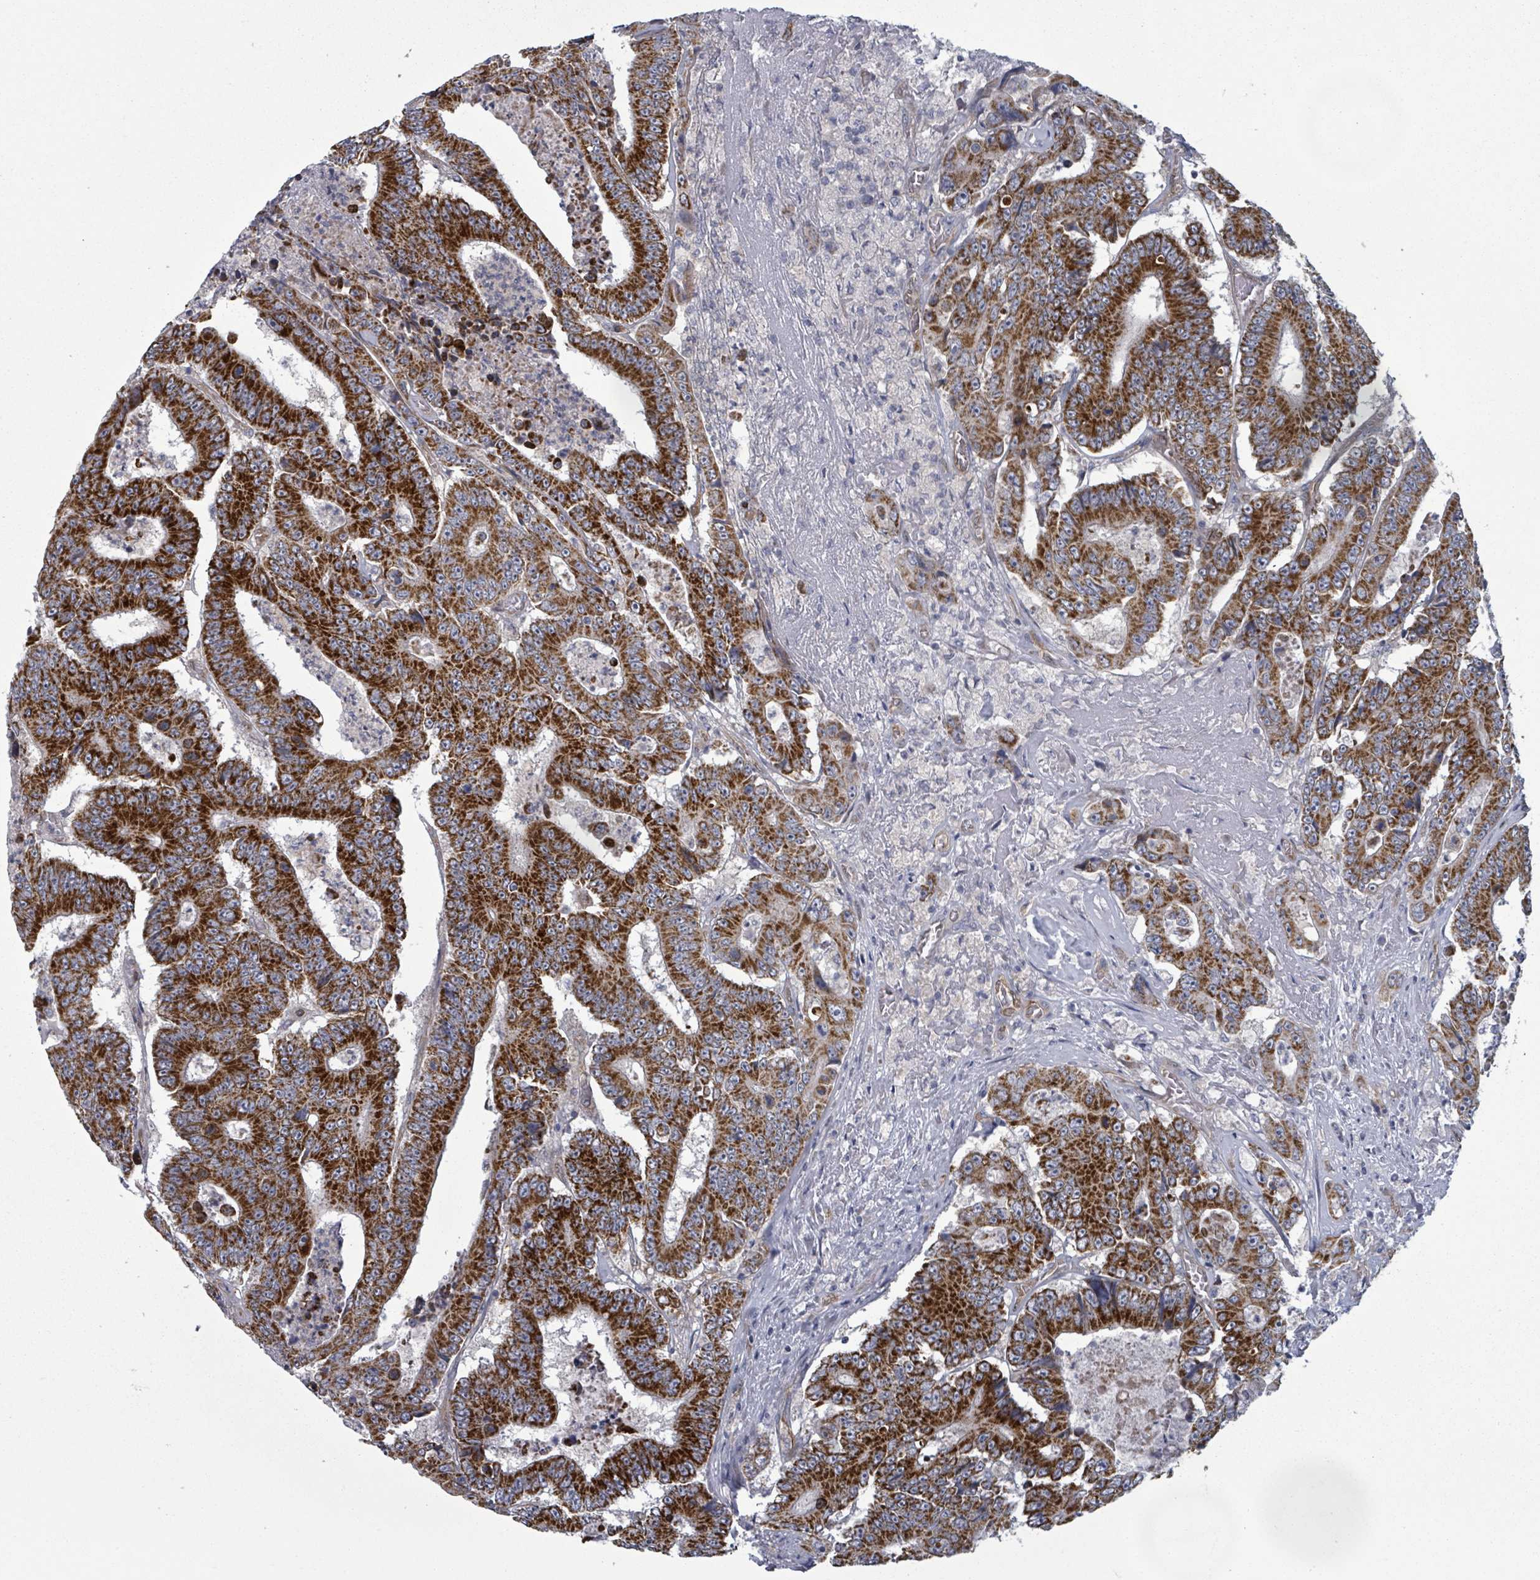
{"staining": {"intensity": "strong", "quantity": ">75%", "location": "cytoplasmic/membranous"}, "tissue": "colorectal cancer", "cell_type": "Tumor cells", "image_type": "cancer", "snomed": [{"axis": "morphology", "description": "Adenocarcinoma, NOS"}, {"axis": "topography", "description": "Colon"}], "caption": "Adenocarcinoma (colorectal) stained for a protein (brown) exhibits strong cytoplasmic/membranous positive expression in approximately >75% of tumor cells.", "gene": "FKBP1A", "patient": {"sex": "male", "age": 83}}